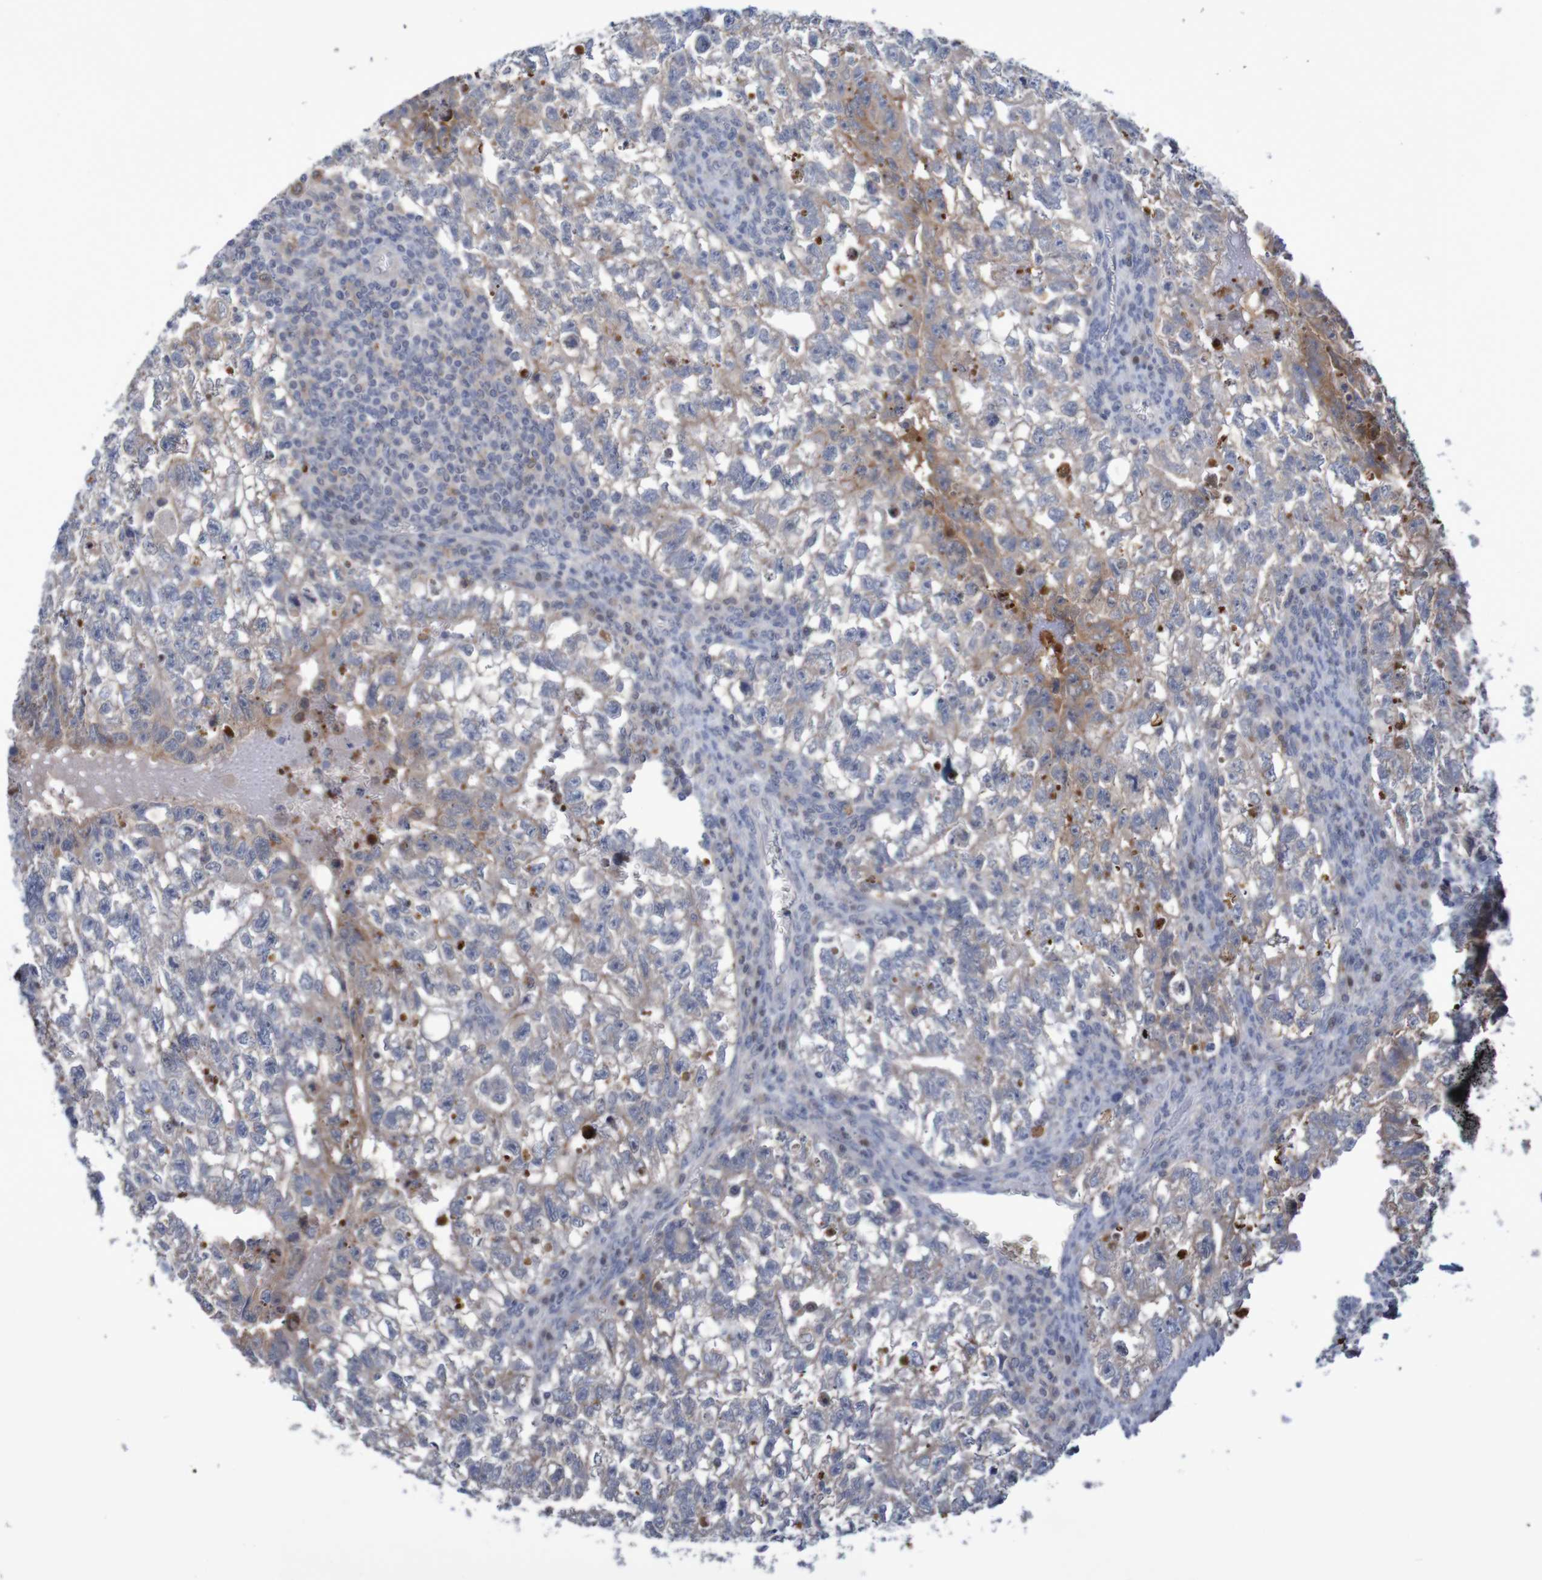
{"staining": {"intensity": "moderate", "quantity": "<25%", "location": "cytoplasmic/membranous"}, "tissue": "testis cancer", "cell_type": "Tumor cells", "image_type": "cancer", "snomed": [{"axis": "morphology", "description": "Seminoma, NOS"}, {"axis": "morphology", "description": "Carcinoma, Embryonal, NOS"}, {"axis": "topography", "description": "Testis"}], "caption": "Tumor cells display moderate cytoplasmic/membranous expression in about <25% of cells in testis cancer (seminoma).", "gene": "FBP2", "patient": {"sex": "male", "age": 38}}